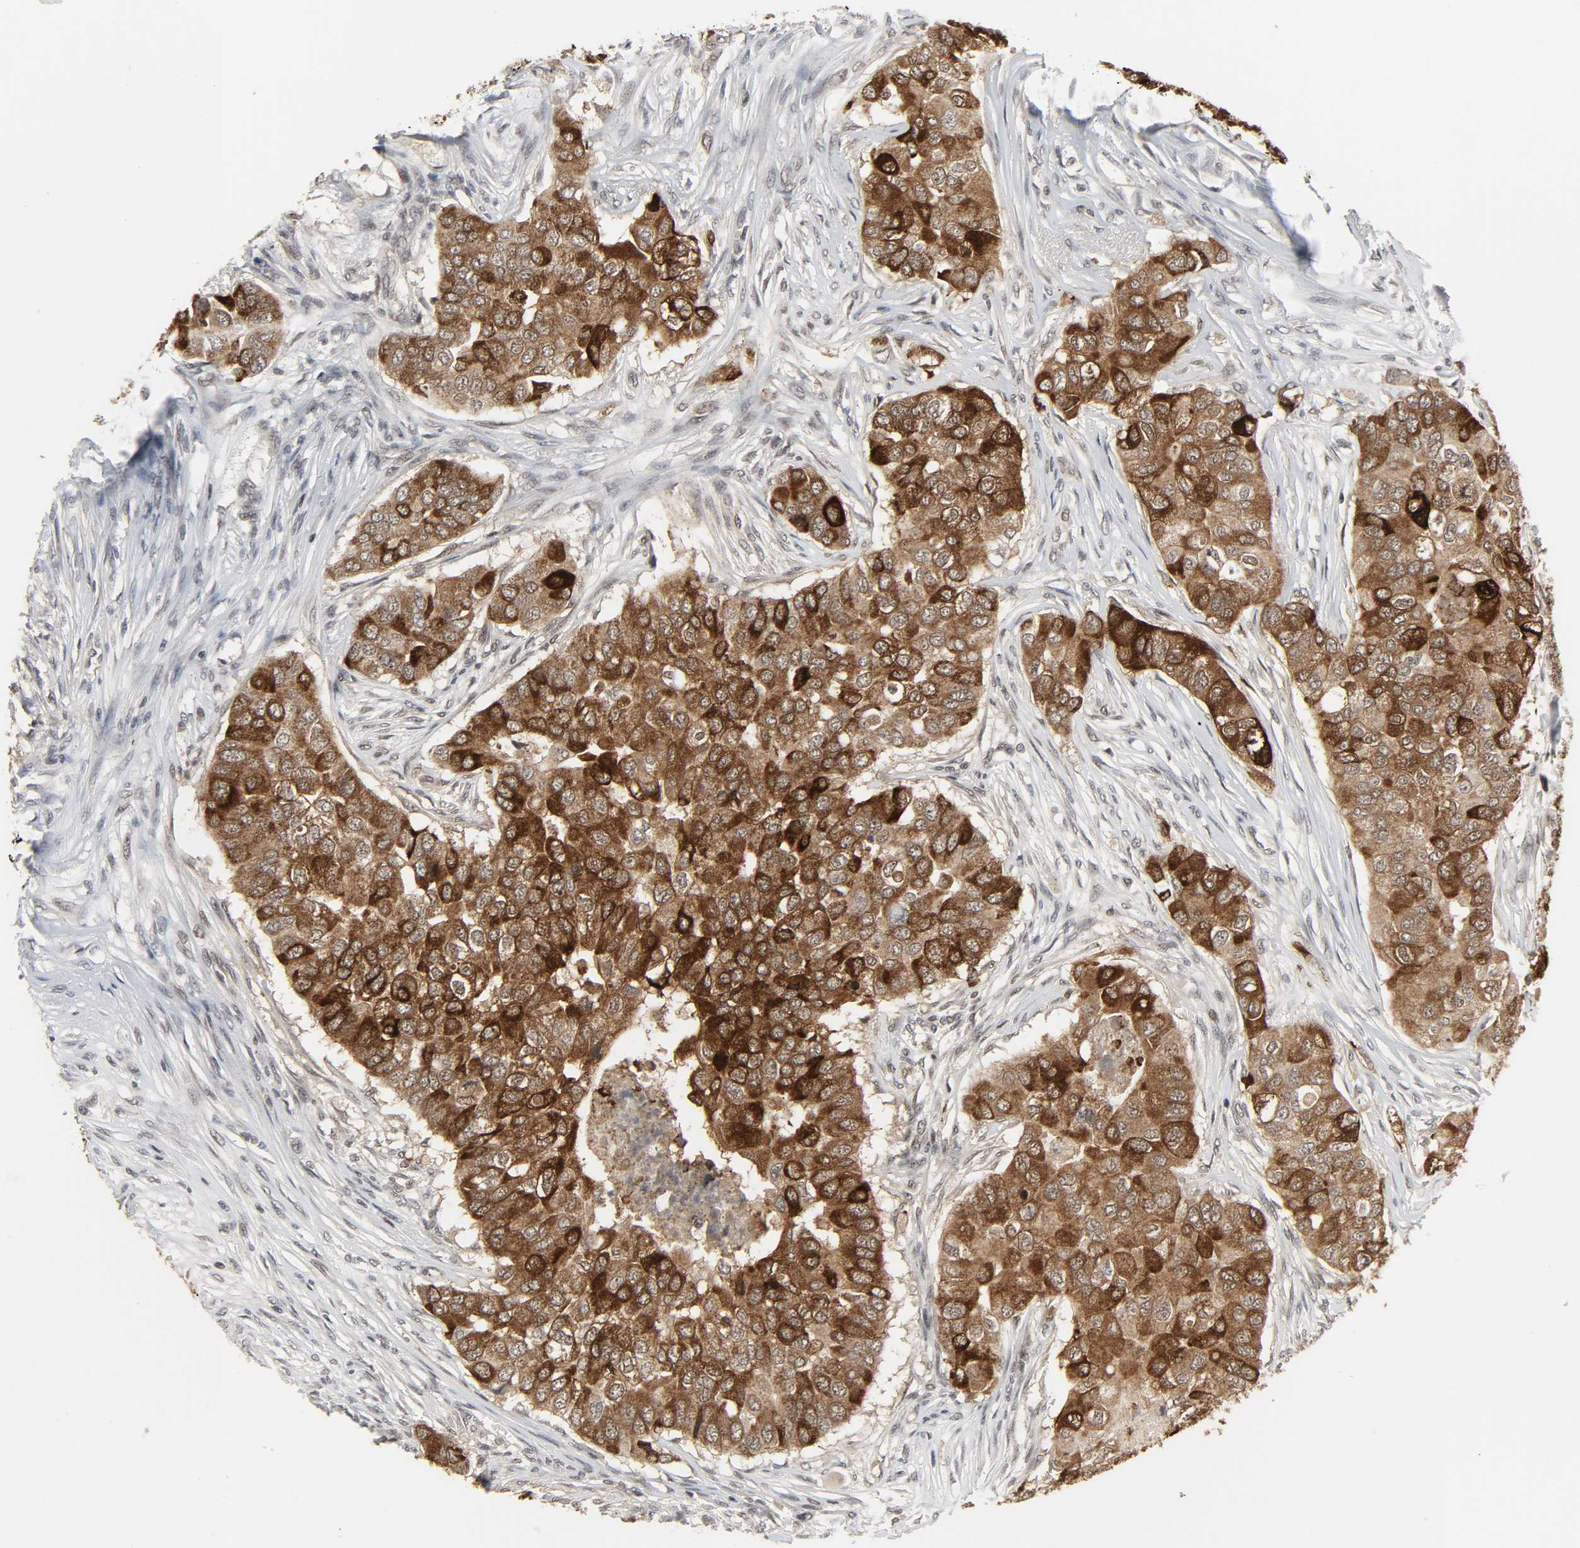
{"staining": {"intensity": "strong", "quantity": ">75%", "location": "cytoplasmic/membranous"}, "tissue": "breast cancer", "cell_type": "Tumor cells", "image_type": "cancer", "snomed": [{"axis": "morphology", "description": "Normal tissue, NOS"}, {"axis": "morphology", "description": "Duct carcinoma"}, {"axis": "topography", "description": "Breast"}], "caption": "Protein staining of infiltrating ductal carcinoma (breast) tissue shows strong cytoplasmic/membranous positivity in about >75% of tumor cells.", "gene": "MUC1", "patient": {"sex": "female", "age": 49}}